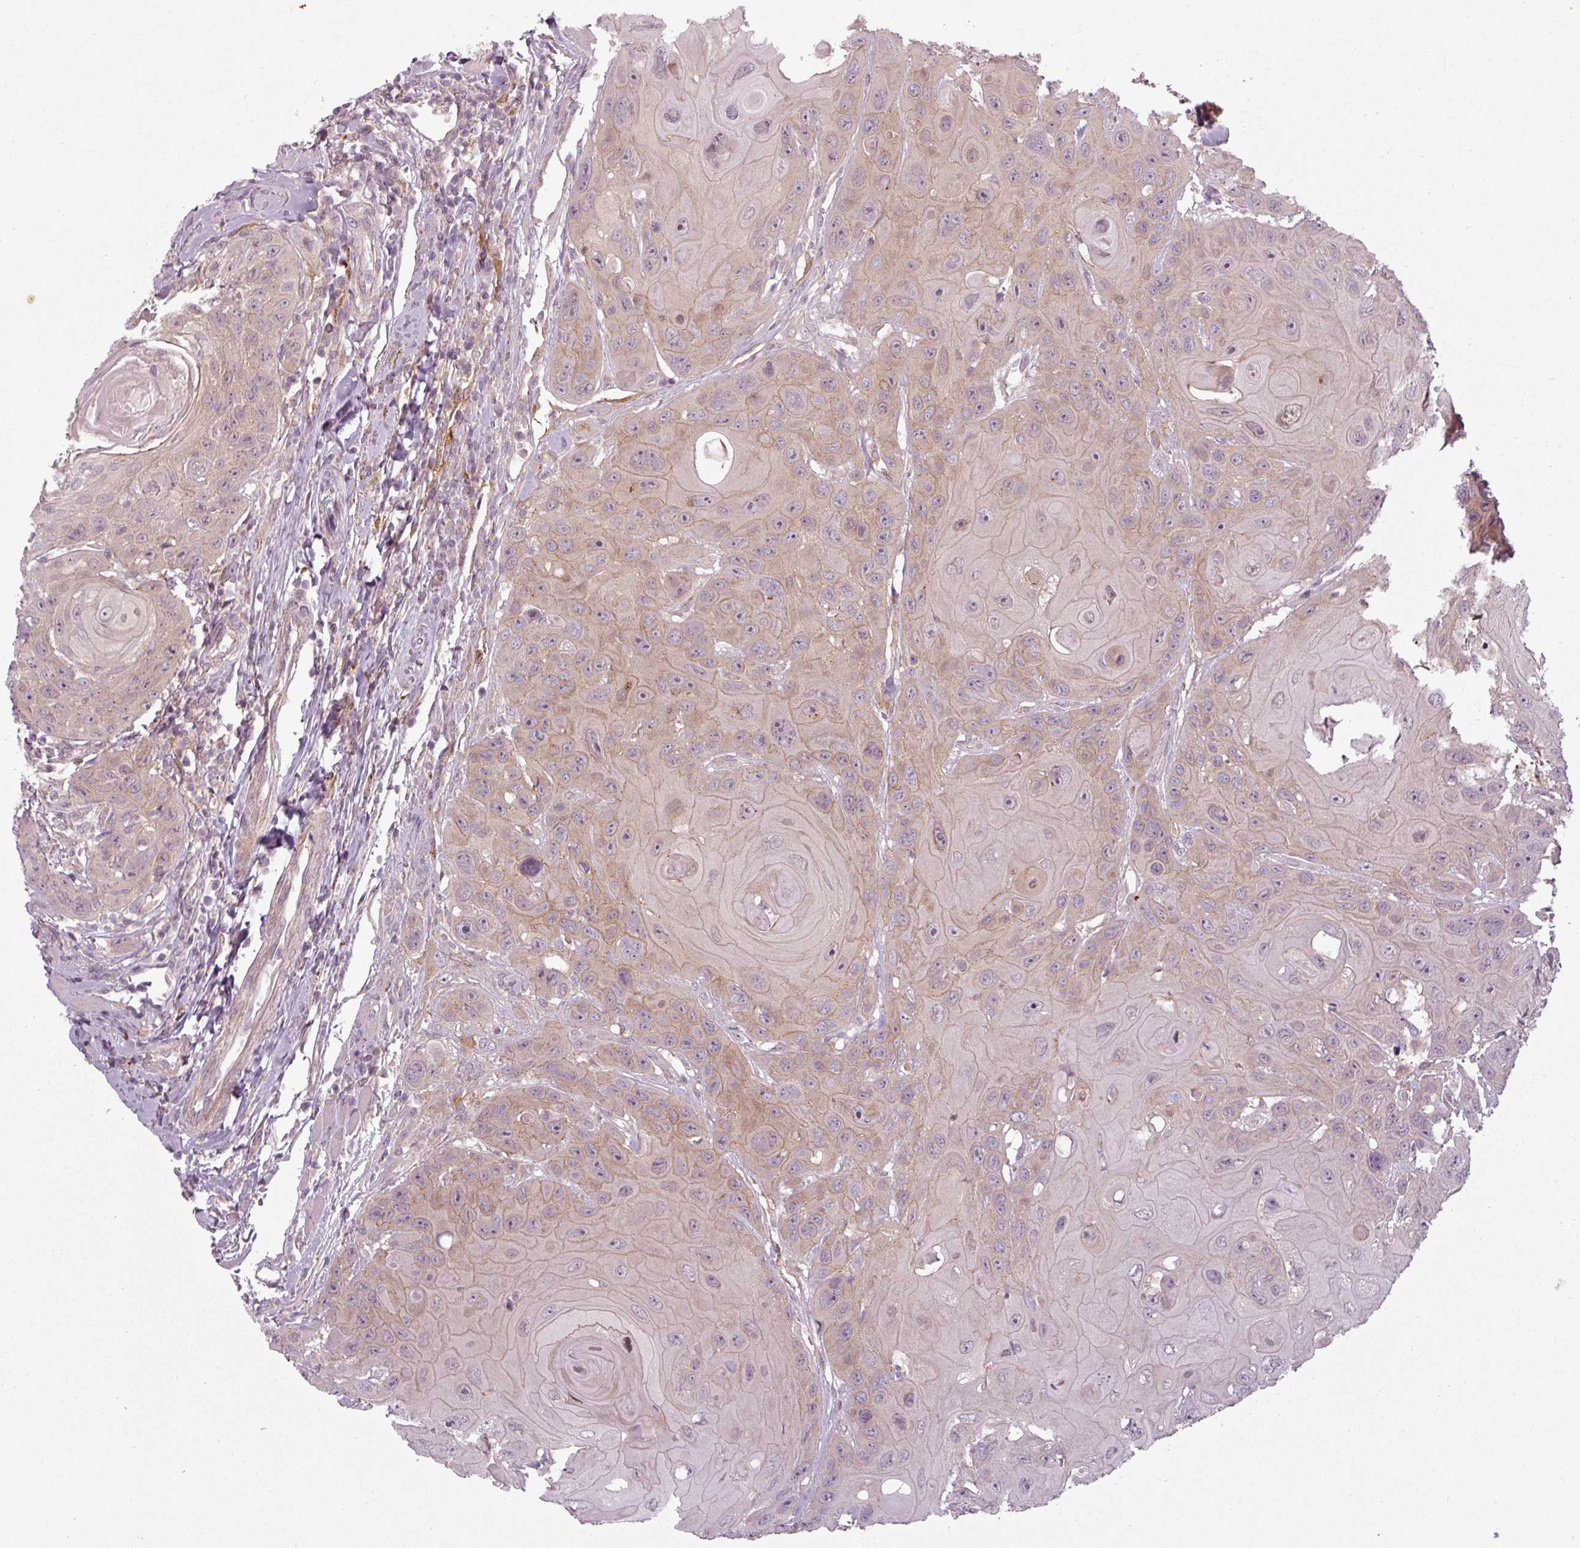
{"staining": {"intensity": "weak", "quantity": "25%-75%", "location": "cytoplasmic/membranous"}, "tissue": "head and neck cancer", "cell_type": "Tumor cells", "image_type": "cancer", "snomed": [{"axis": "morphology", "description": "Squamous cell carcinoma, NOS"}, {"axis": "topography", "description": "Head-Neck"}], "caption": "Weak cytoplasmic/membranous expression is identified in about 25%-75% of tumor cells in squamous cell carcinoma (head and neck).", "gene": "SLC16A9", "patient": {"sex": "female", "age": 59}}